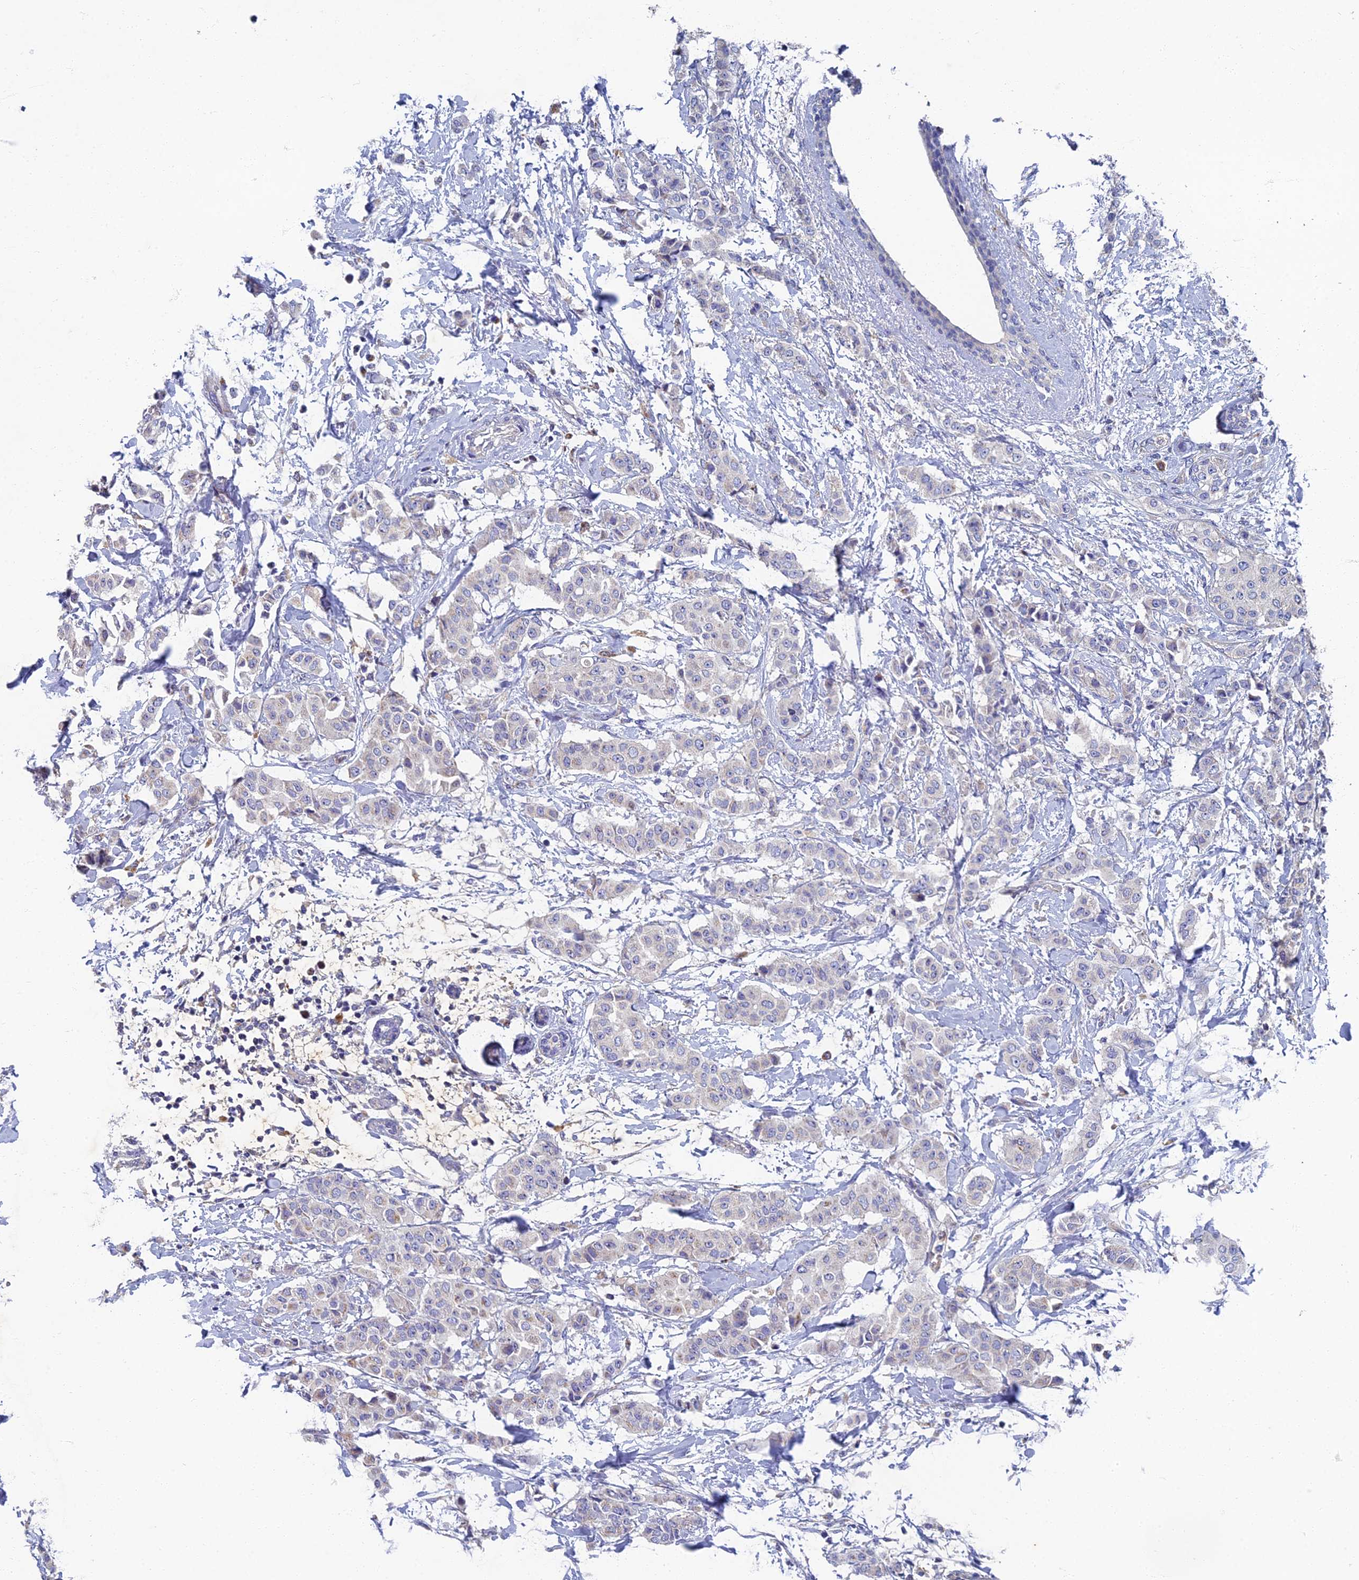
{"staining": {"intensity": "negative", "quantity": "none", "location": "none"}, "tissue": "breast cancer", "cell_type": "Tumor cells", "image_type": "cancer", "snomed": [{"axis": "morphology", "description": "Duct carcinoma"}, {"axis": "topography", "description": "Breast"}], "caption": "DAB immunohistochemical staining of invasive ductal carcinoma (breast) reveals no significant expression in tumor cells.", "gene": "RNASEK", "patient": {"sex": "female", "age": 40}}